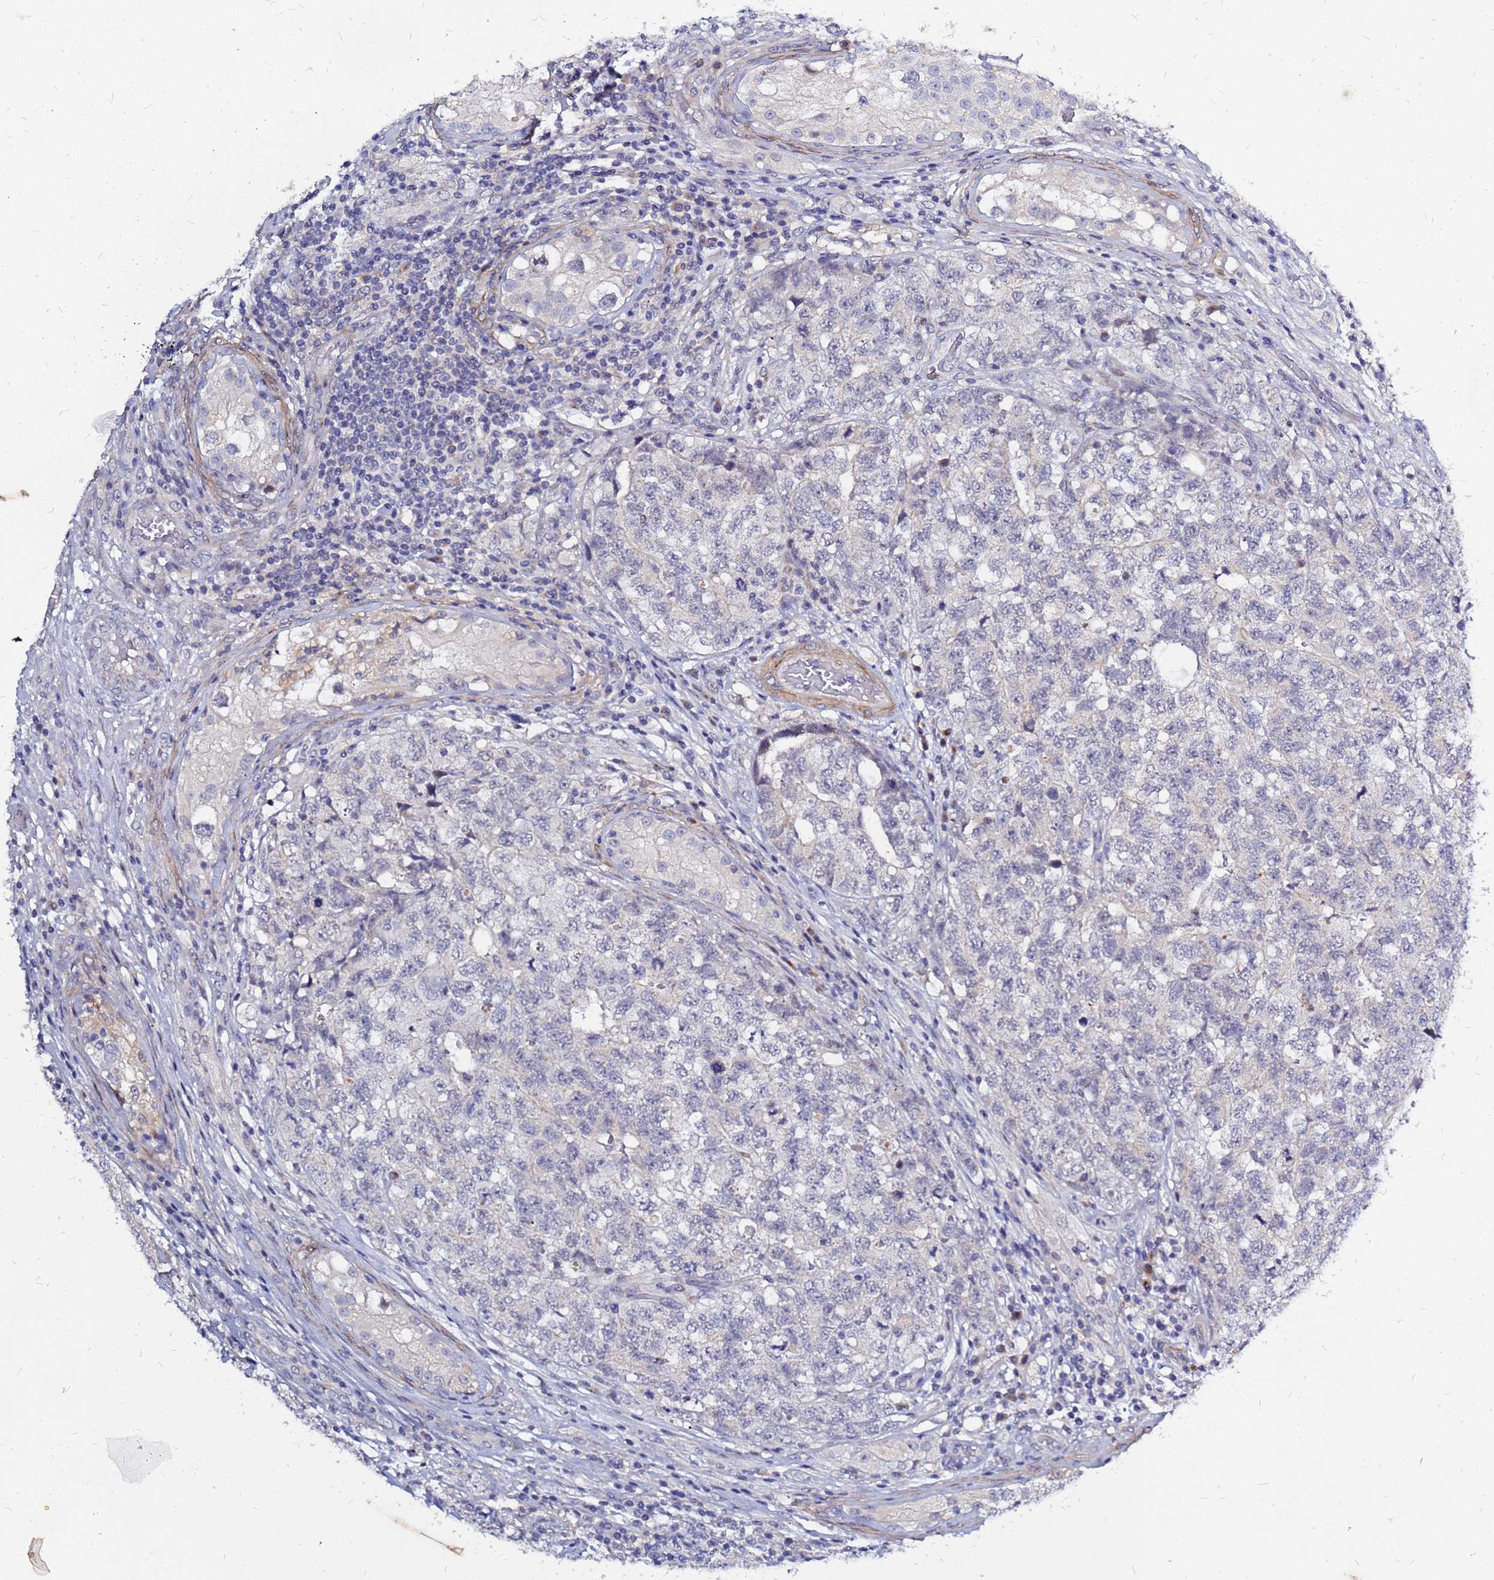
{"staining": {"intensity": "negative", "quantity": "none", "location": "none"}, "tissue": "testis cancer", "cell_type": "Tumor cells", "image_type": "cancer", "snomed": [{"axis": "morphology", "description": "Carcinoma, Embryonal, NOS"}, {"axis": "topography", "description": "Testis"}], "caption": "A histopathology image of human embryonal carcinoma (testis) is negative for staining in tumor cells. (DAB immunohistochemistry (IHC), high magnification).", "gene": "SRGAP3", "patient": {"sex": "male", "age": 31}}